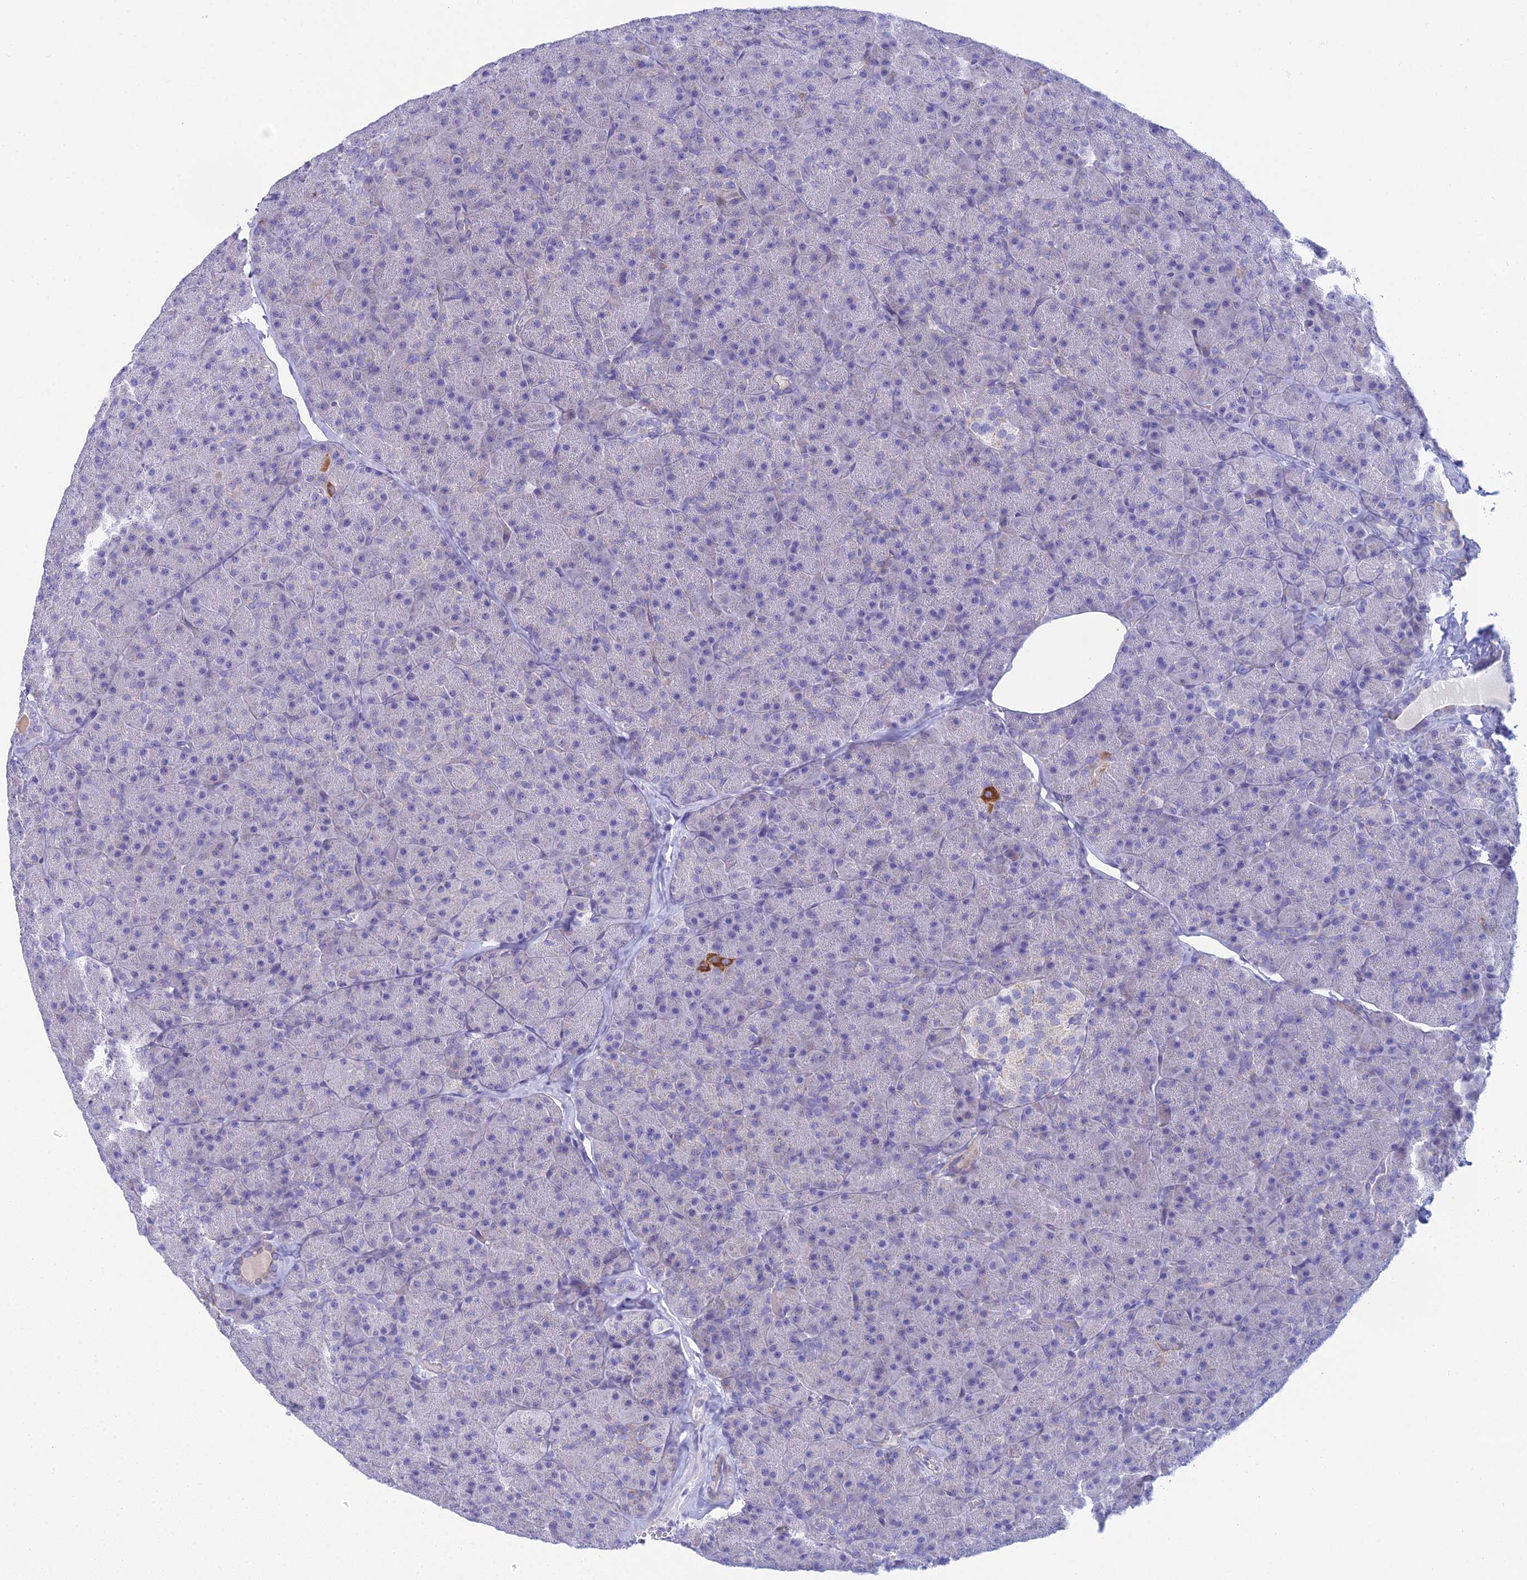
{"staining": {"intensity": "strong", "quantity": "<25%", "location": "cytoplasmic/membranous"}, "tissue": "pancreas", "cell_type": "Exocrine glandular cells", "image_type": "normal", "snomed": [{"axis": "morphology", "description": "Normal tissue, NOS"}, {"axis": "topography", "description": "Pancreas"}], "caption": "Protein expression analysis of benign human pancreas reveals strong cytoplasmic/membranous expression in approximately <25% of exocrine glandular cells. (Stains: DAB in brown, nuclei in blue, Microscopy: brightfield microscopy at high magnification).", "gene": "PRR13", "patient": {"sex": "male", "age": 36}}